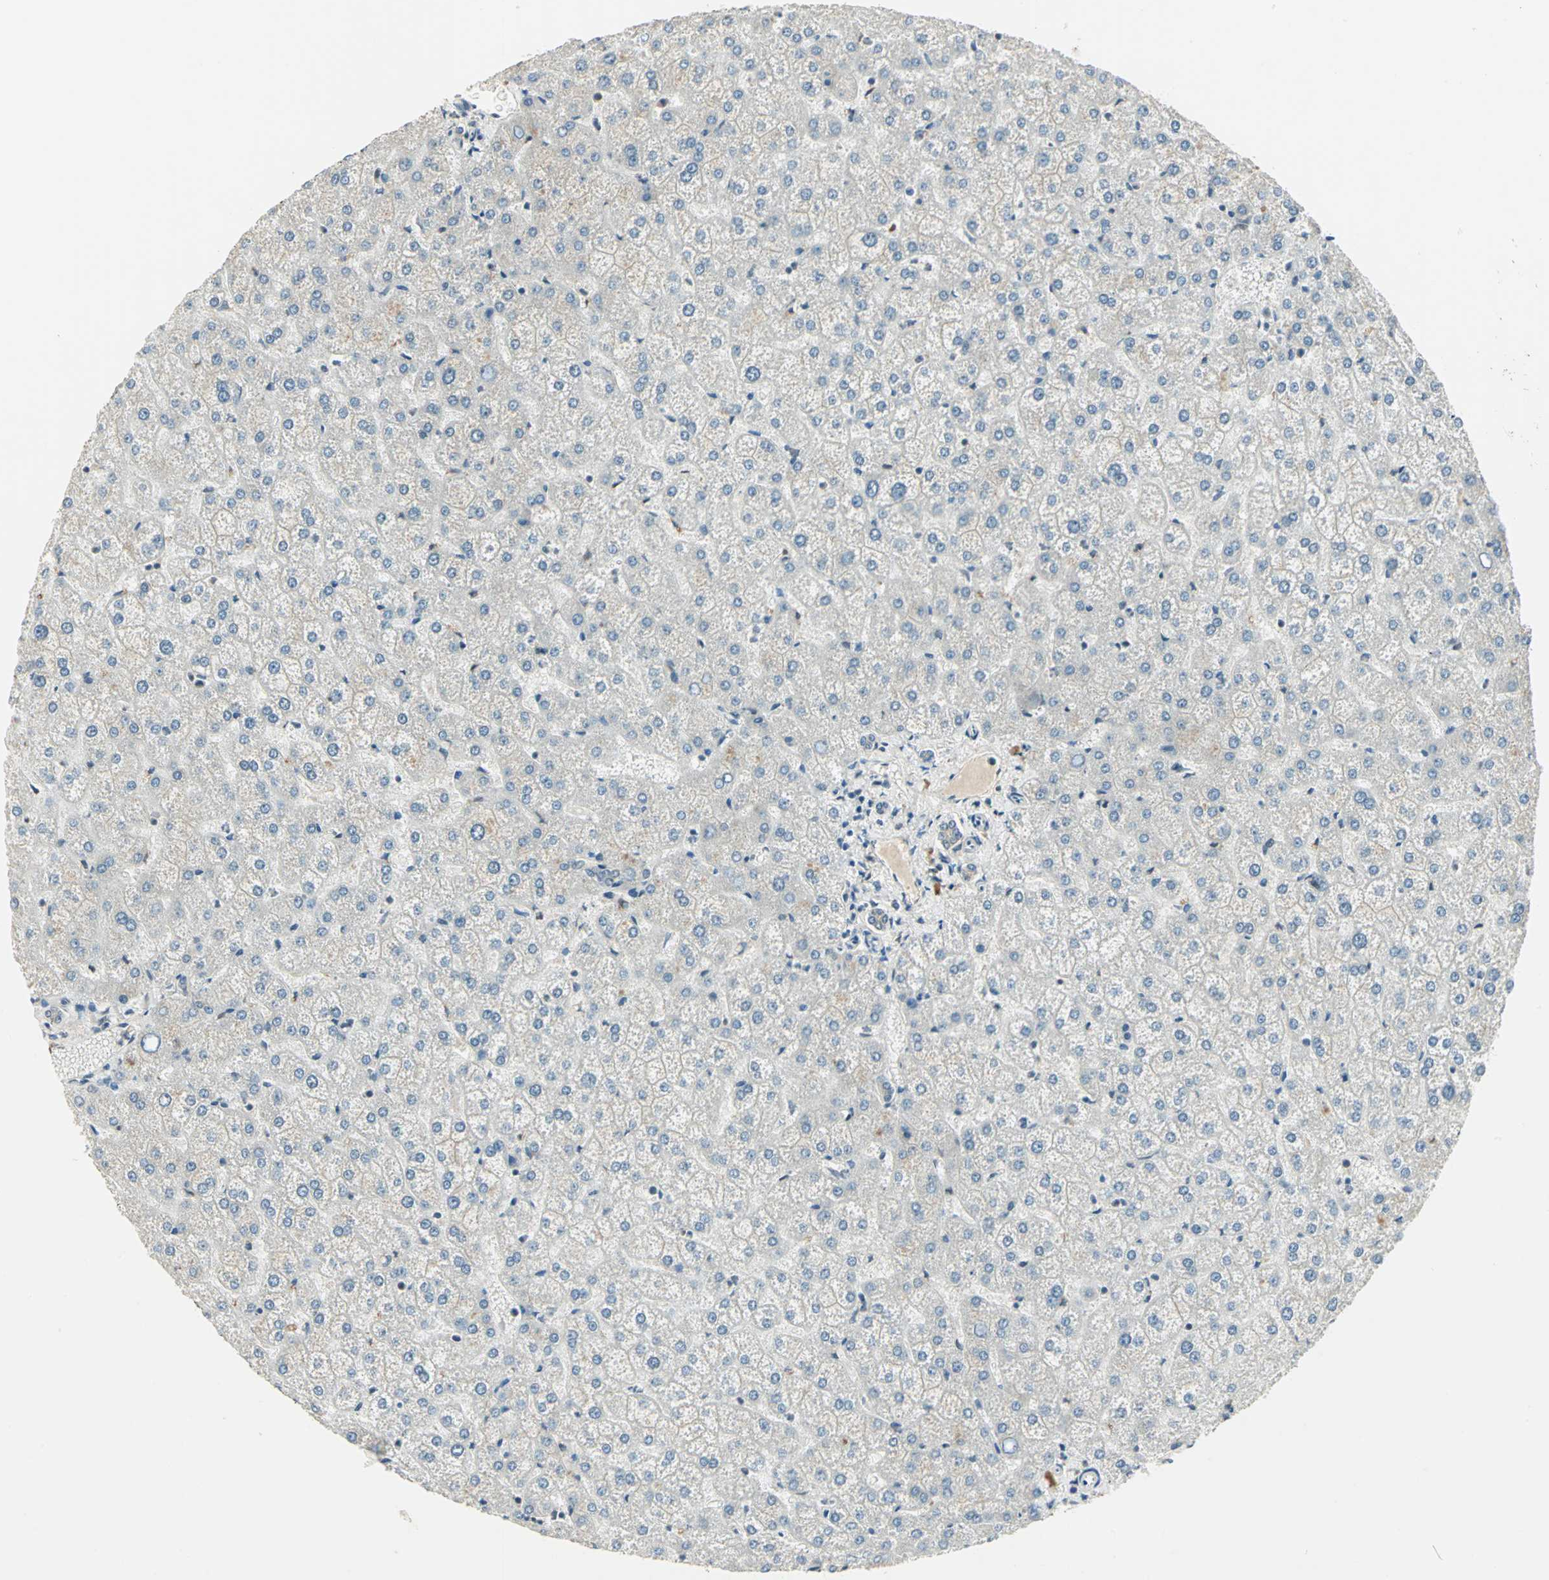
{"staining": {"intensity": "weak", "quantity": "<25%", "location": "cytoplasmic/membranous"}, "tissue": "liver", "cell_type": "Cholangiocytes", "image_type": "normal", "snomed": [{"axis": "morphology", "description": "Normal tissue, NOS"}, {"axis": "topography", "description": "Liver"}], "caption": "An image of liver stained for a protein demonstrates no brown staining in cholangiocytes. (Immunohistochemistry (ihc), brightfield microscopy, high magnification).", "gene": "RAD17", "patient": {"sex": "female", "age": 32}}